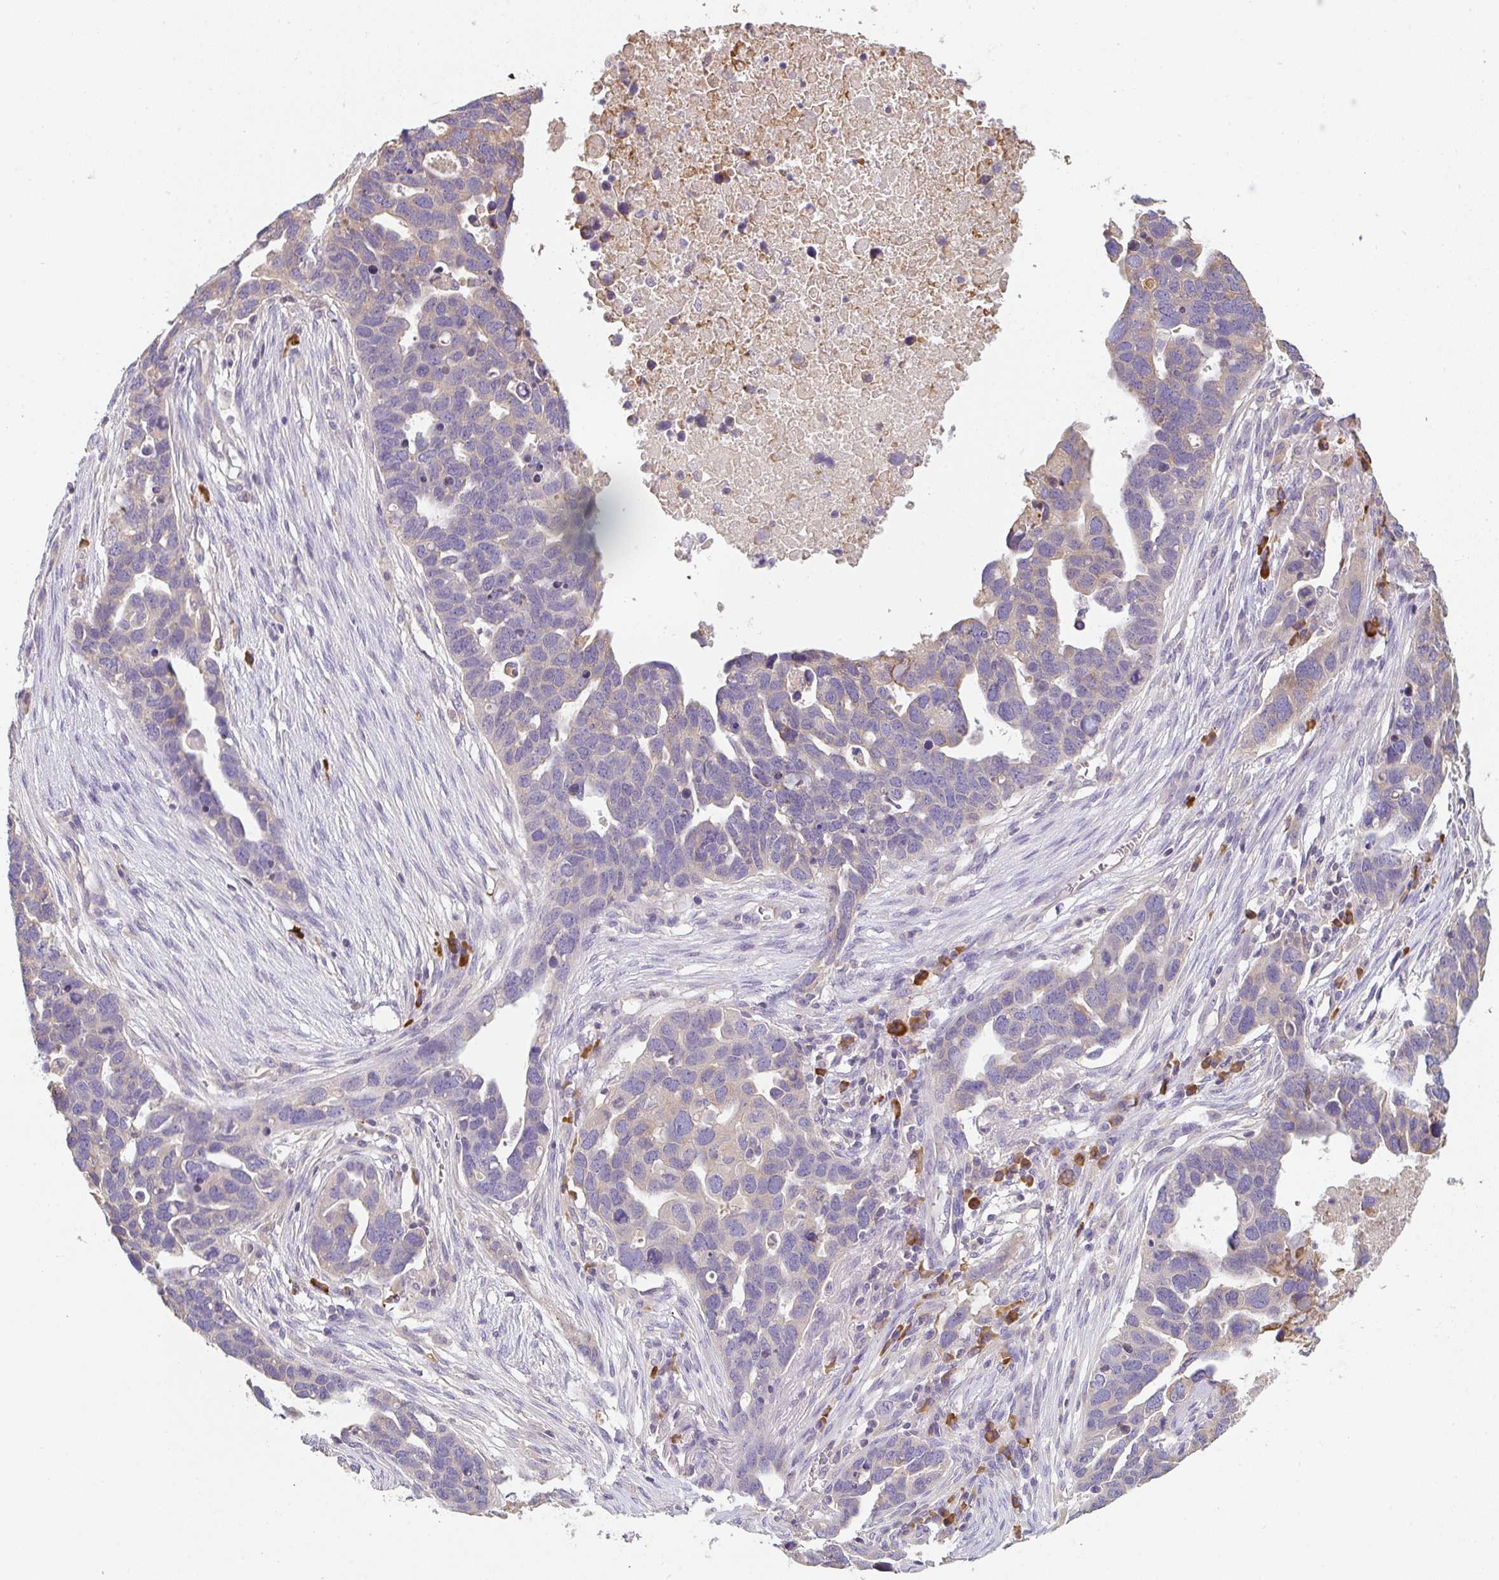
{"staining": {"intensity": "negative", "quantity": "none", "location": "none"}, "tissue": "ovarian cancer", "cell_type": "Tumor cells", "image_type": "cancer", "snomed": [{"axis": "morphology", "description": "Cystadenocarcinoma, serous, NOS"}, {"axis": "topography", "description": "Ovary"}], "caption": "The micrograph displays no significant positivity in tumor cells of ovarian cancer (serous cystadenocarcinoma).", "gene": "ZNF215", "patient": {"sex": "female", "age": 54}}